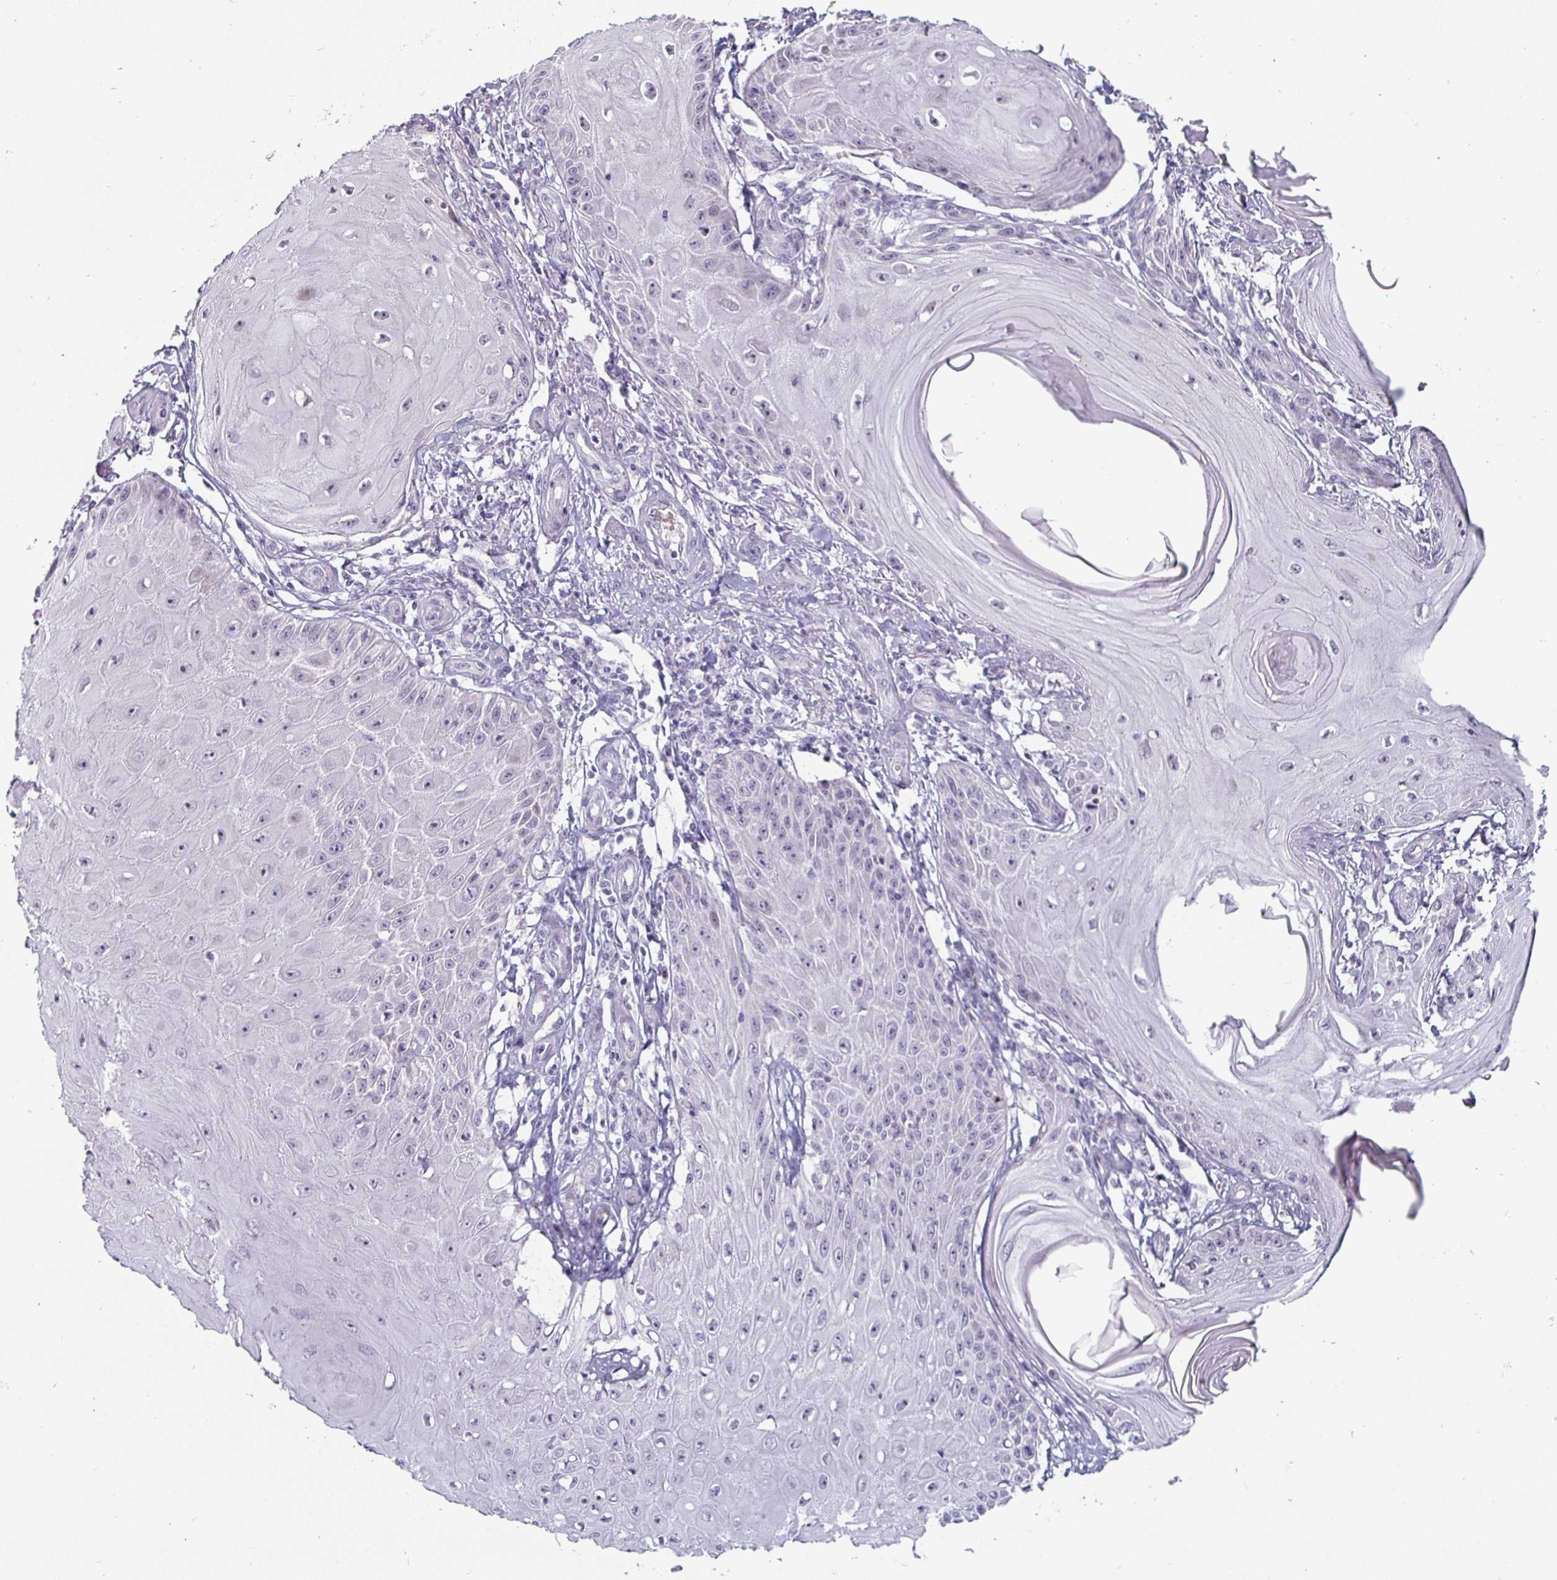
{"staining": {"intensity": "negative", "quantity": "none", "location": "none"}, "tissue": "skin cancer", "cell_type": "Tumor cells", "image_type": "cancer", "snomed": [{"axis": "morphology", "description": "Squamous cell carcinoma, NOS"}, {"axis": "topography", "description": "Skin"}], "caption": "This is an IHC photomicrograph of human skin cancer. There is no staining in tumor cells.", "gene": "DMRTB1", "patient": {"sex": "female", "age": 77}}